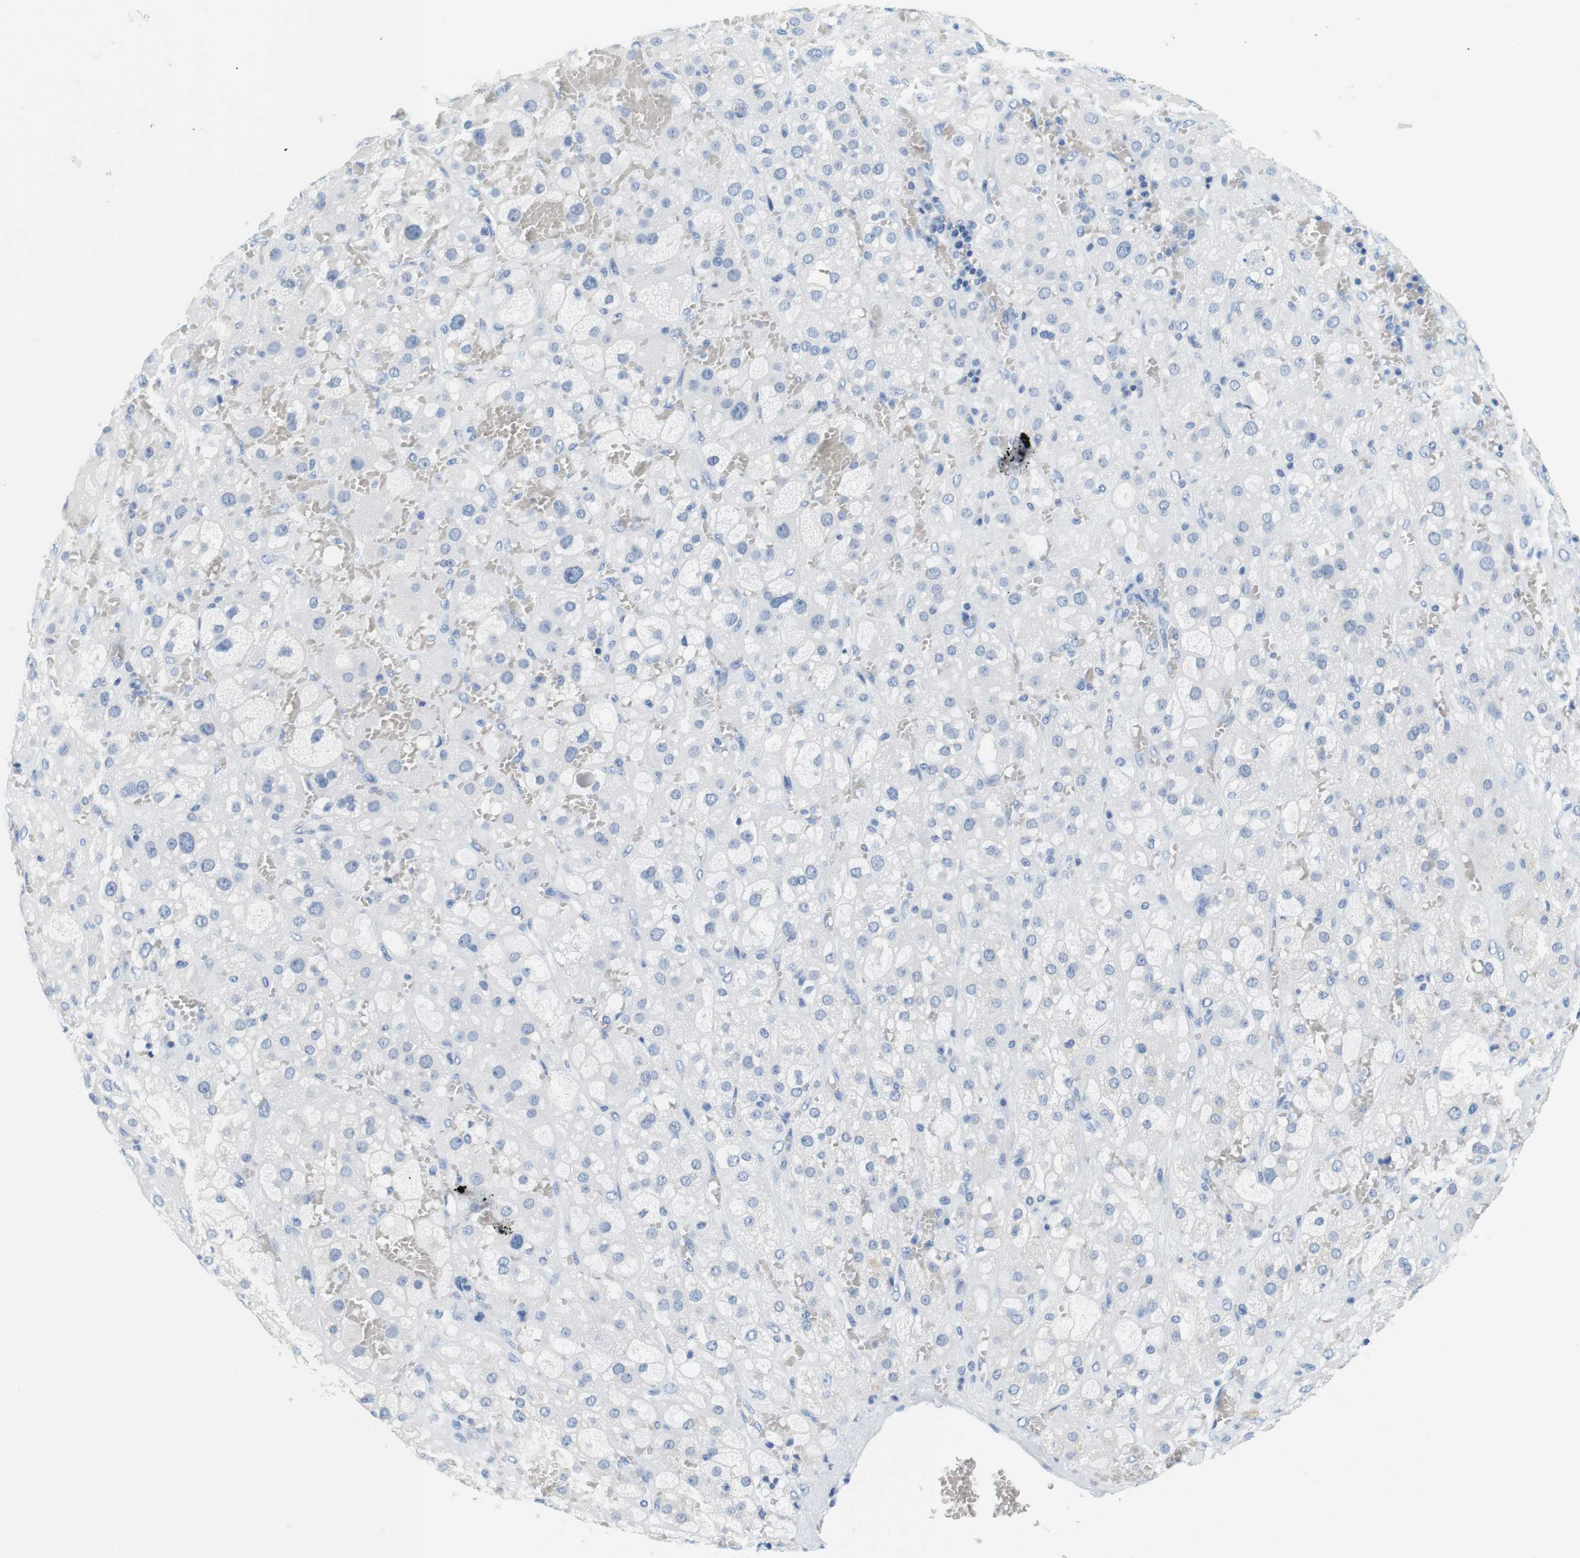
{"staining": {"intensity": "negative", "quantity": "none", "location": "none"}, "tissue": "adrenal gland", "cell_type": "Glandular cells", "image_type": "normal", "snomed": [{"axis": "morphology", "description": "Normal tissue, NOS"}, {"axis": "topography", "description": "Adrenal gland"}], "caption": "An IHC histopathology image of unremarkable adrenal gland is shown. There is no staining in glandular cells of adrenal gland. (DAB immunohistochemistry with hematoxylin counter stain).", "gene": "CYP2C9", "patient": {"sex": "female", "age": 47}}